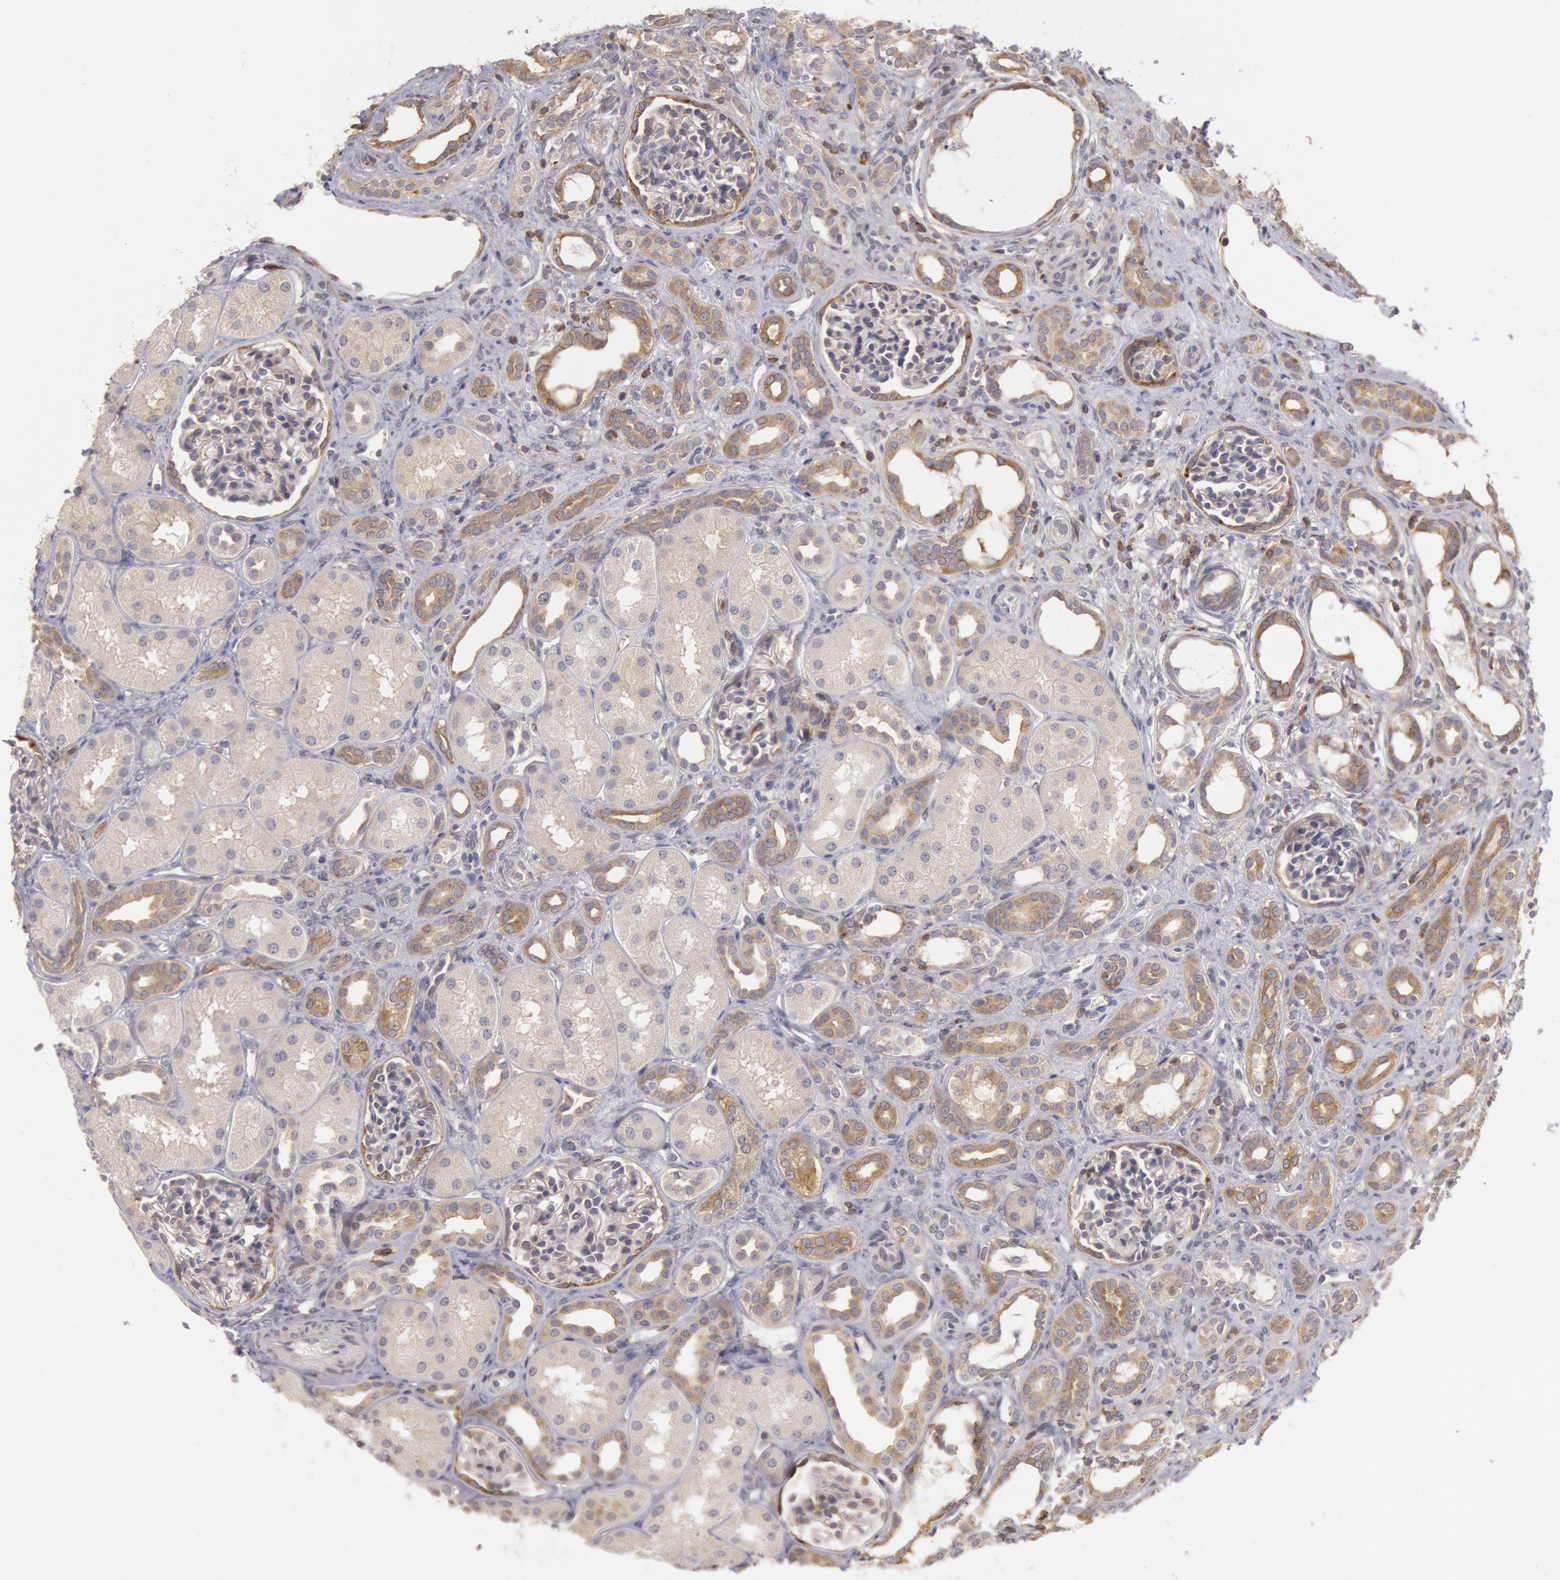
{"staining": {"intensity": "moderate", "quantity": "25%-75%", "location": "cytoplasmic/membranous"}, "tissue": "kidney", "cell_type": "Cells in glomeruli", "image_type": "normal", "snomed": [{"axis": "morphology", "description": "Normal tissue, NOS"}, {"axis": "topography", "description": "Kidney"}], "caption": "Immunohistochemistry (IHC) (DAB (3,3'-diaminobenzidine)) staining of normal human kidney reveals moderate cytoplasmic/membranous protein positivity in approximately 25%-75% of cells in glomeruli. The staining was performed using DAB (3,3'-diaminobenzidine) to visualize the protein expression in brown, while the nuclei were stained in blue with hematoxylin (Magnification: 20x).", "gene": "NMT2", "patient": {"sex": "male", "age": 7}}